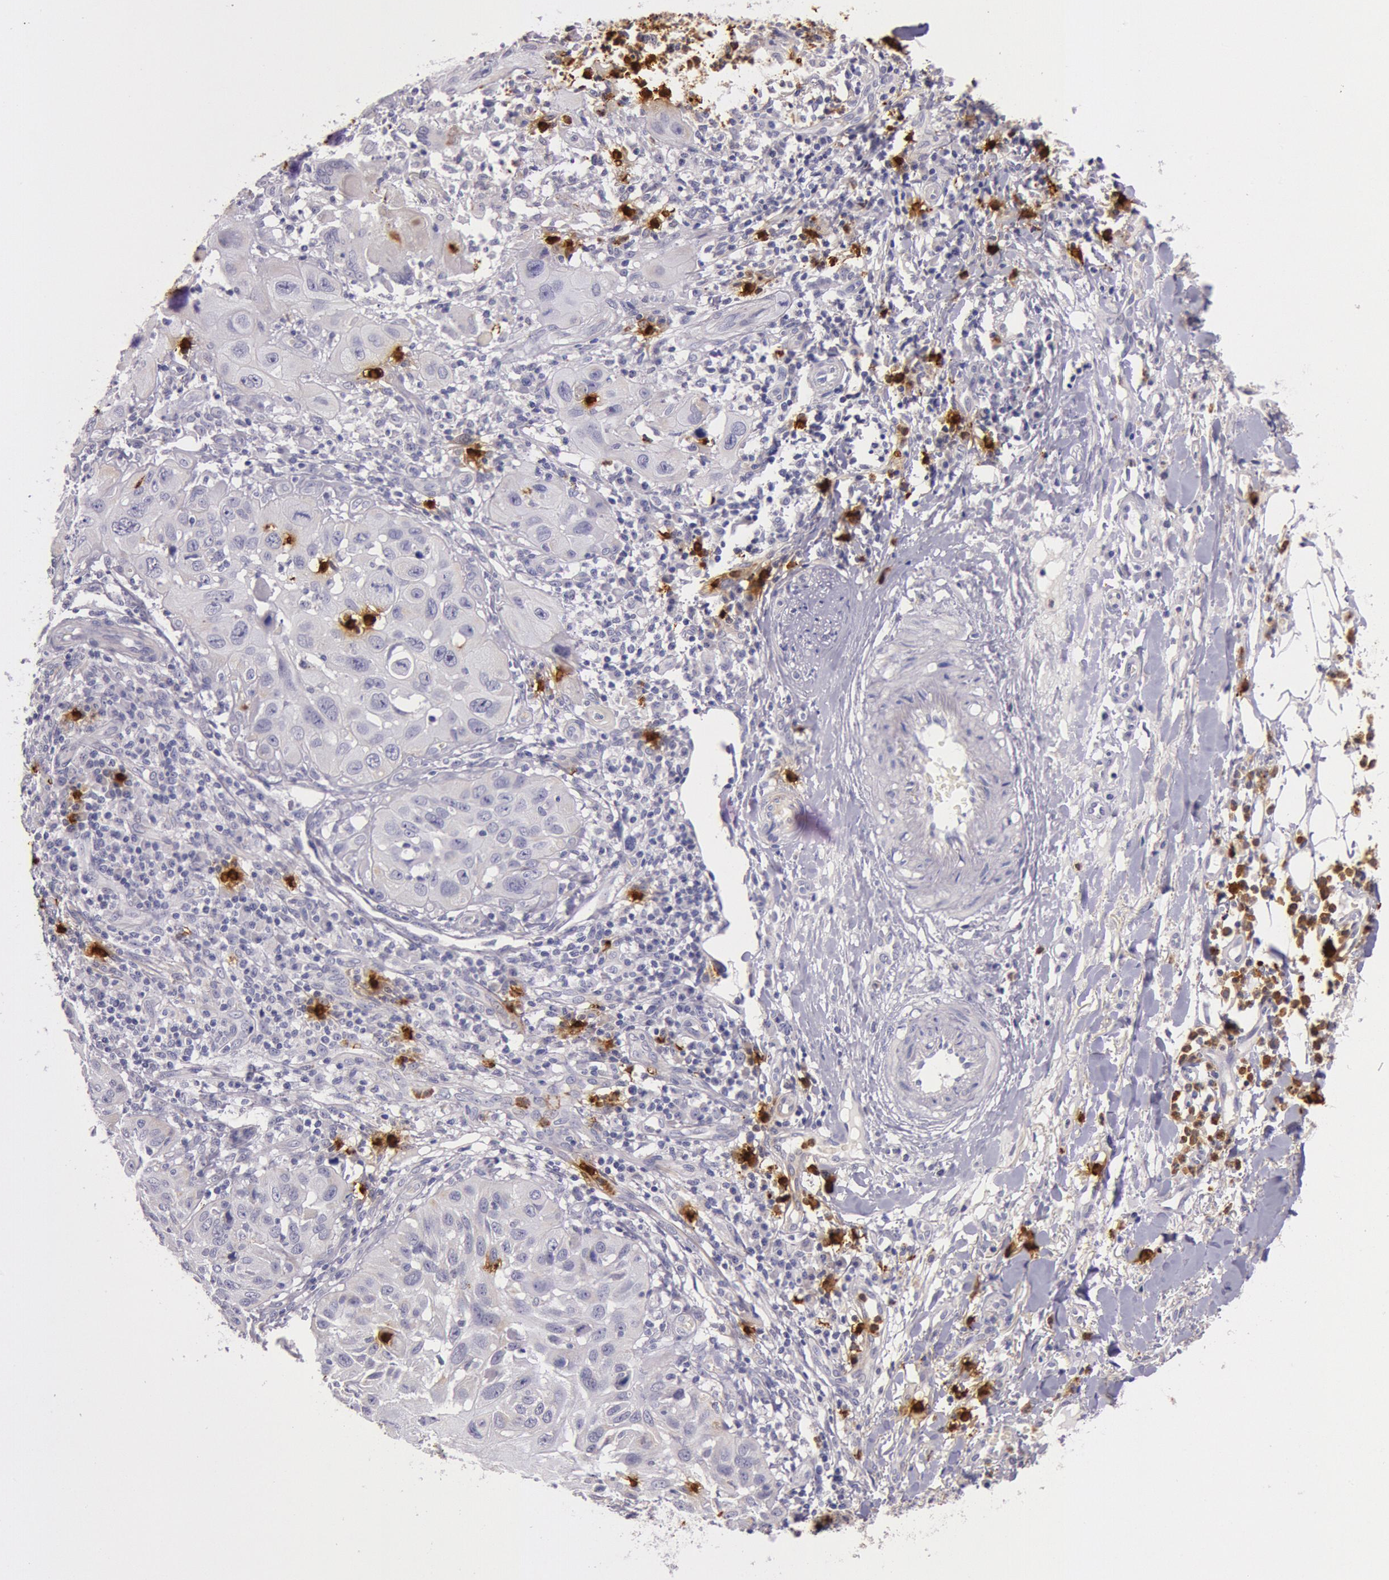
{"staining": {"intensity": "negative", "quantity": "none", "location": "none"}, "tissue": "skin cancer", "cell_type": "Tumor cells", "image_type": "cancer", "snomed": [{"axis": "morphology", "description": "Squamous cell carcinoma, NOS"}, {"axis": "topography", "description": "Skin"}], "caption": "Tumor cells show no significant protein staining in squamous cell carcinoma (skin). (Brightfield microscopy of DAB (3,3'-diaminobenzidine) immunohistochemistry (IHC) at high magnification).", "gene": "KDM6A", "patient": {"sex": "female", "age": 89}}